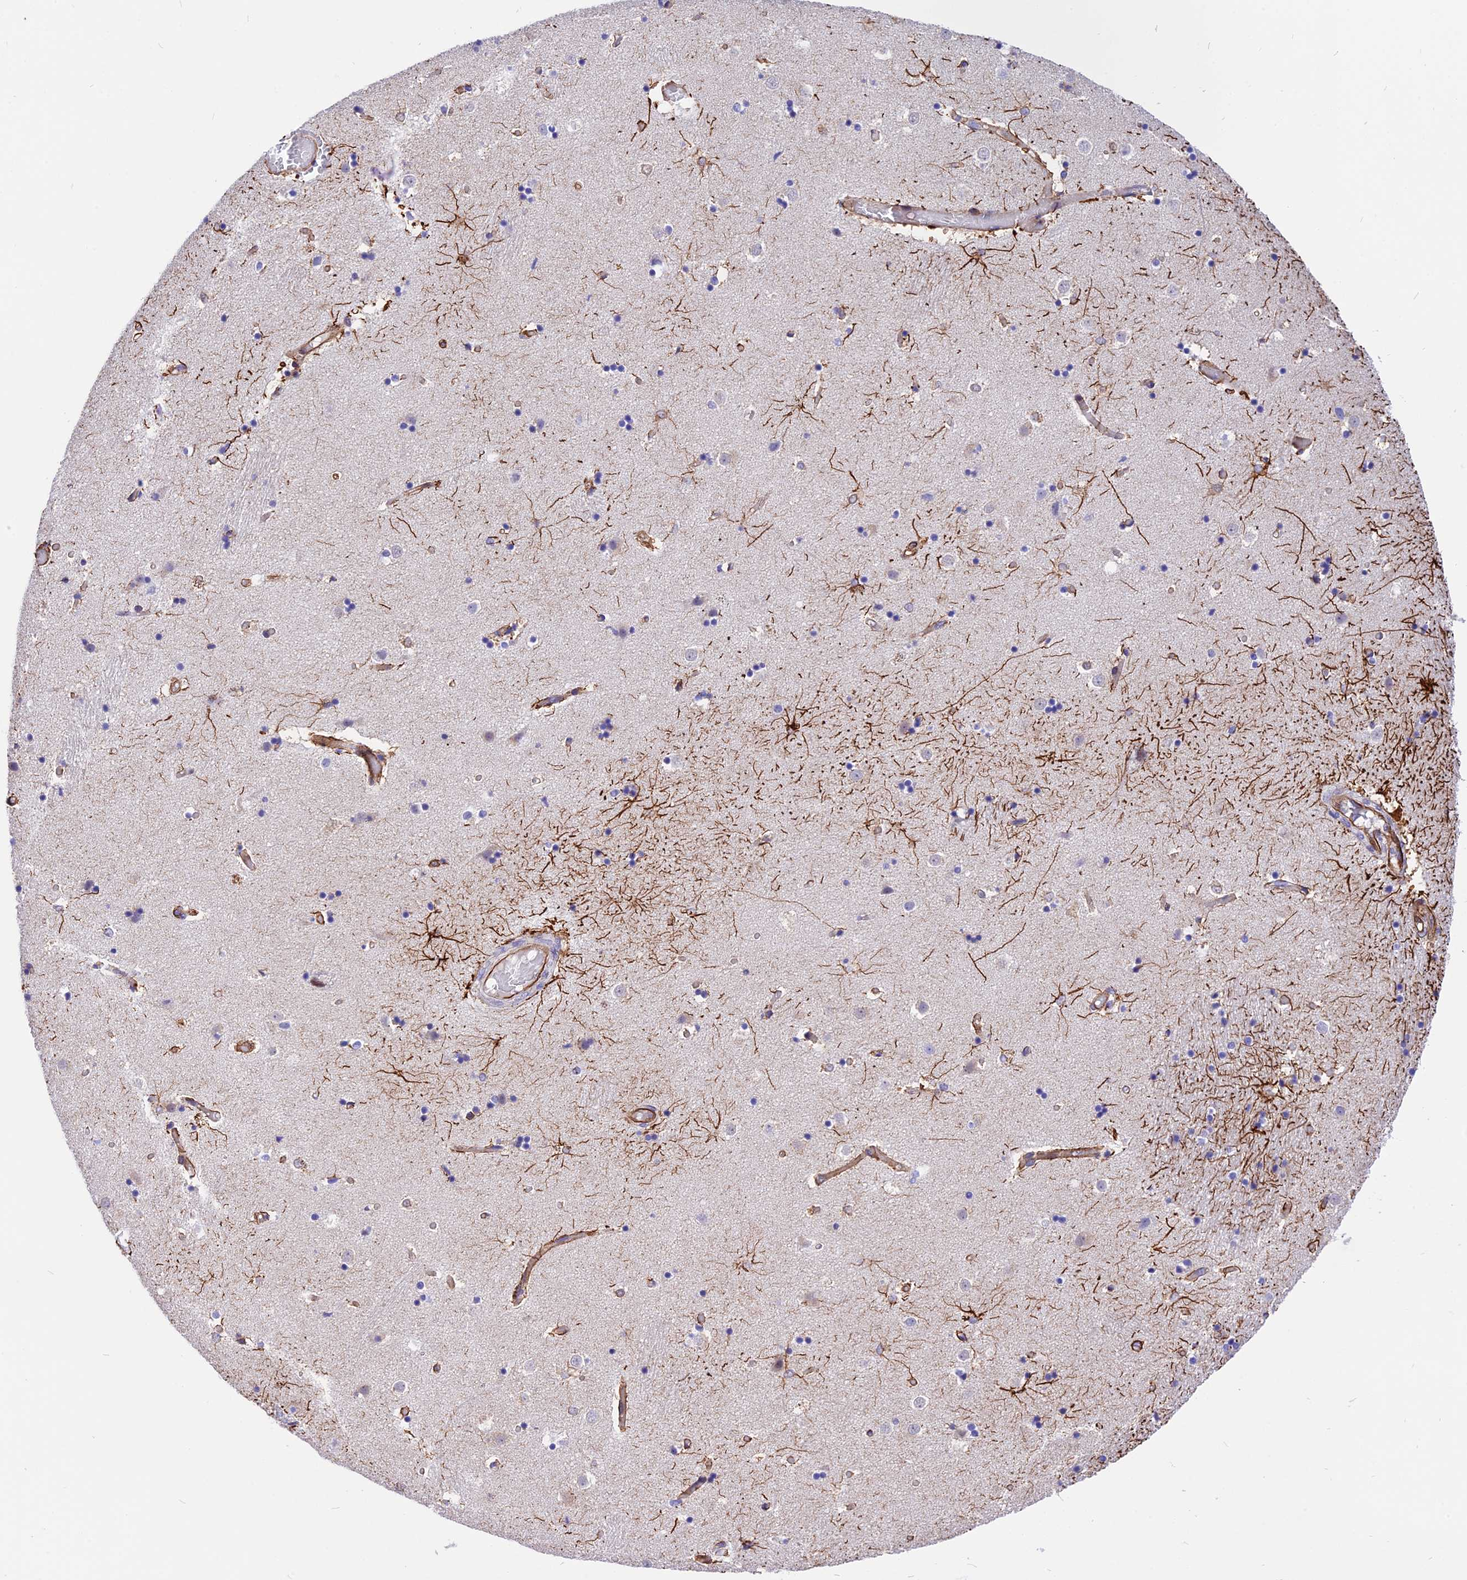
{"staining": {"intensity": "moderate", "quantity": "<25%", "location": "cytoplasmic/membranous"}, "tissue": "caudate", "cell_type": "Glial cells", "image_type": "normal", "snomed": [{"axis": "morphology", "description": "Normal tissue, NOS"}, {"axis": "topography", "description": "Lateral ventricle wall"}], "caption": "Approximately <25% of glial cells in normal caudate show moderate cytoplasmic/membranous protein staining as visualized by brown immunohistochemical staining.", "gene": "R3HDM4", "patient": {"sex": "female", "age": 52}}